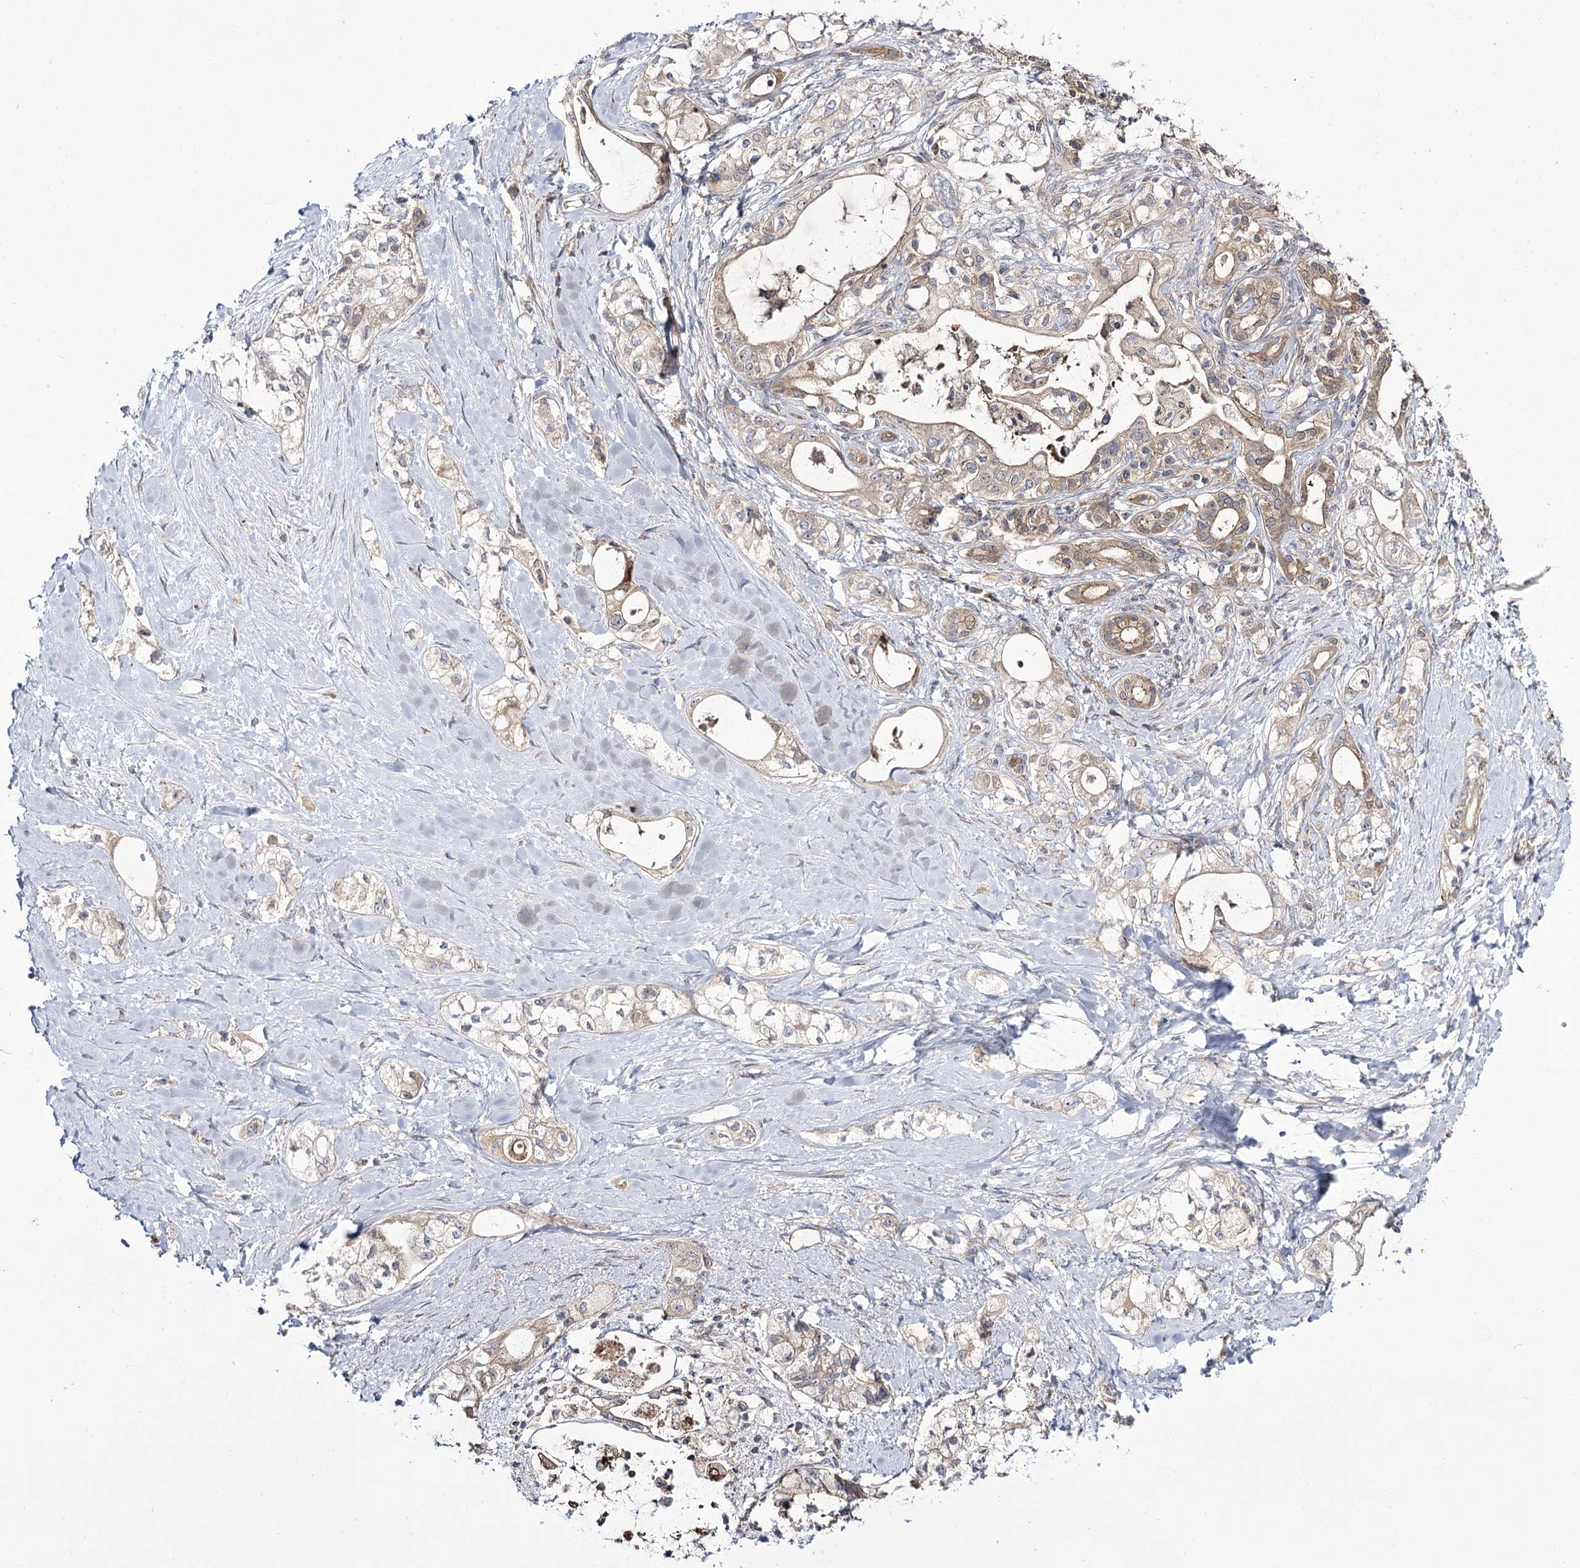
{"staining": {"intensity": "weak", "quantity": "25%-75%", "location": "cytoplasmic/membranous"}, "tissue": "pancreatic cancer", "cell_type": "Tumor cells", "image_type": "cancer", "snomed": [{"axis": "morphology", "description": "Adenocarcinoma, NOS"}, {"axis": "topography", "description": "Pancreas"}], "caption": "Pancreatic cancer (adenocarcinoma) was stained to show a protein in brown. There is low levels of weak cytoplasmic/membranous staining in approximately 25%-75% of tumor cells. The staining was performed using DAB (3,3'-diaminobenzidine), with brown indicating positive protein expression. Nuclei are stained blue with hematoxylin.", "gene": "C11orf80", "patient": {"sex": "male", "age": 70}}